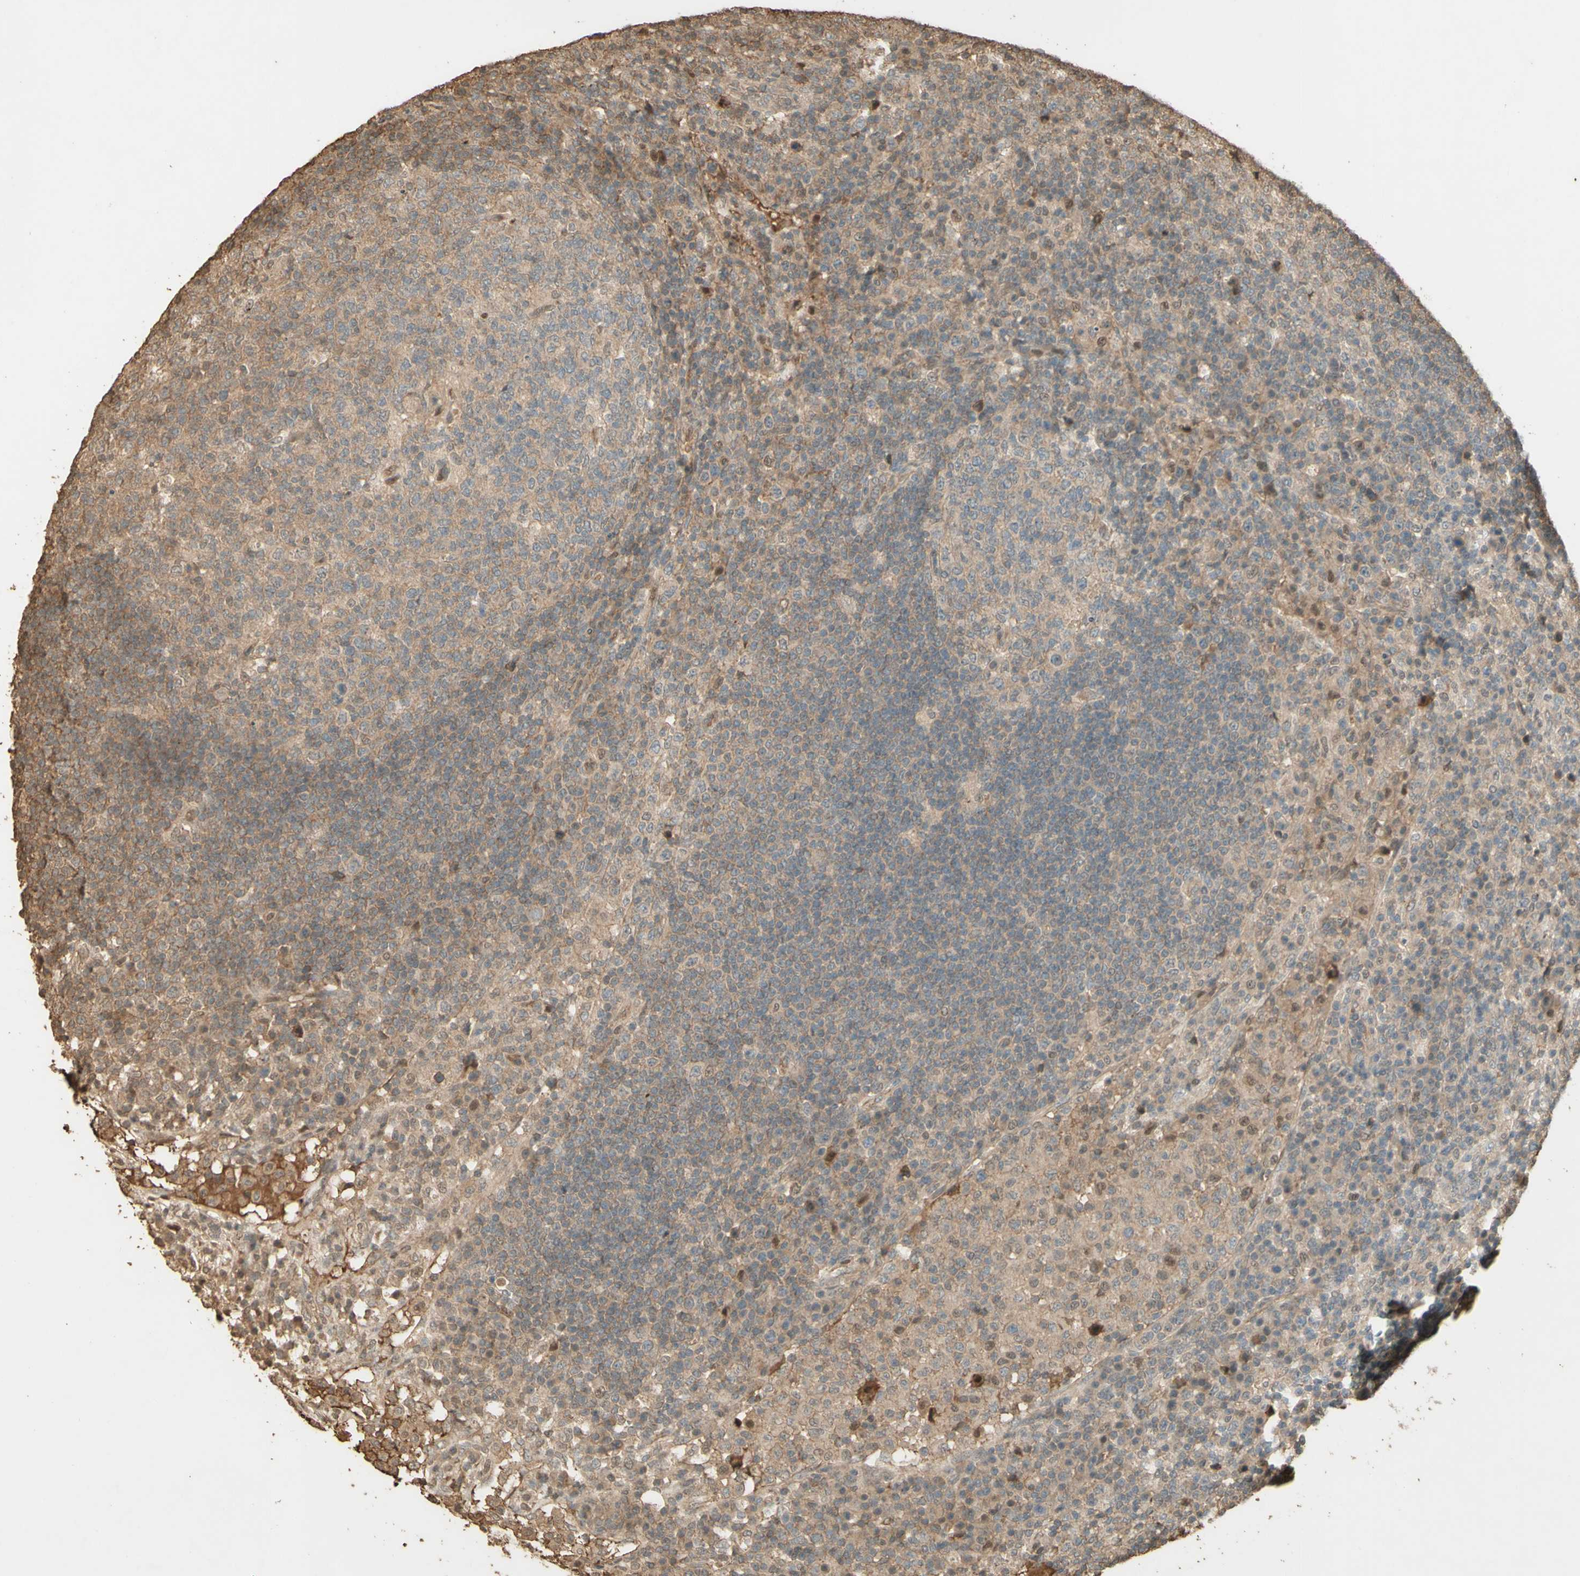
{"staining": {"intensity": "weak", "quantity": ">75%", "location": "cytoplasmic/membranous"}, "tissue": "lymph node", "cell_type": "Germinal center cells", "image_type": "normal", "snomed": [{"axis": "morphology", "description": "Normal tissue, NOS"}, {"axis": "topography", "description": "Lymph node"}], "caption": "Human lymph node stained with a brown dye displays weak cytoplasmic/membranous positive staining in approximately >75% of germinal center cells.", "gene": "SMAD9", "patient": {"sex": "female", "age": 53}}